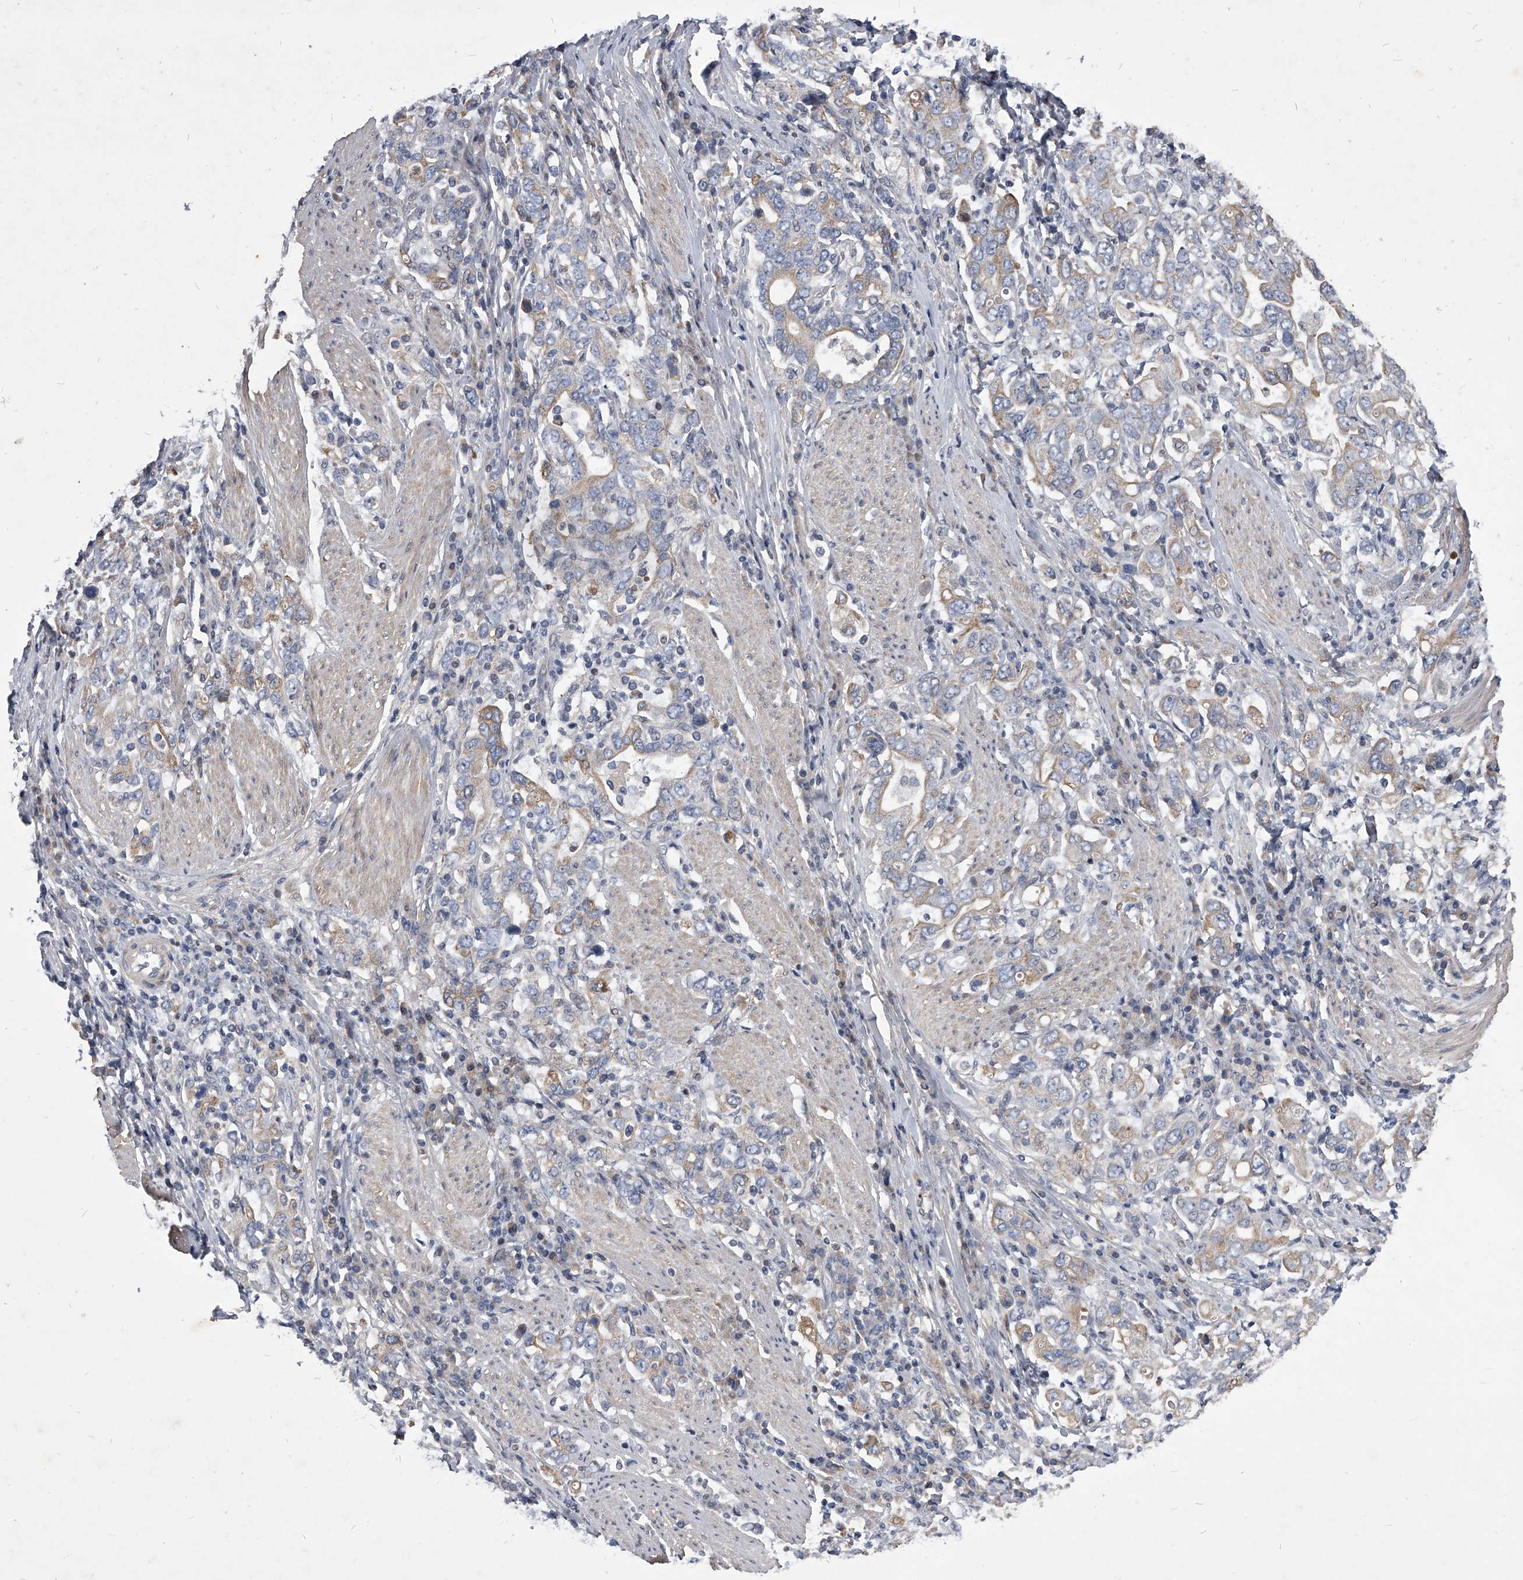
{"staining": {"intensity": "weak", "quantity": ">75%", "location": "cytoplasmic/membranous"}, "tissue": "stomach cancer", "cell_type": "Tumor cells", "image_type": "cancer", "snomed": [{"axis": "morphology", "description": "Adenocarcinoma, NOS"}, {"axis": "topography", "description": "Stomach, upper"}], "caption": "A low amount of weak cytoplasmic/membranous positivity is identified in approximately >75% of tumor cells in stomach cancer tissue.", "gene": "ZNF76", "patient": {"sex": "male", "age": 62}}